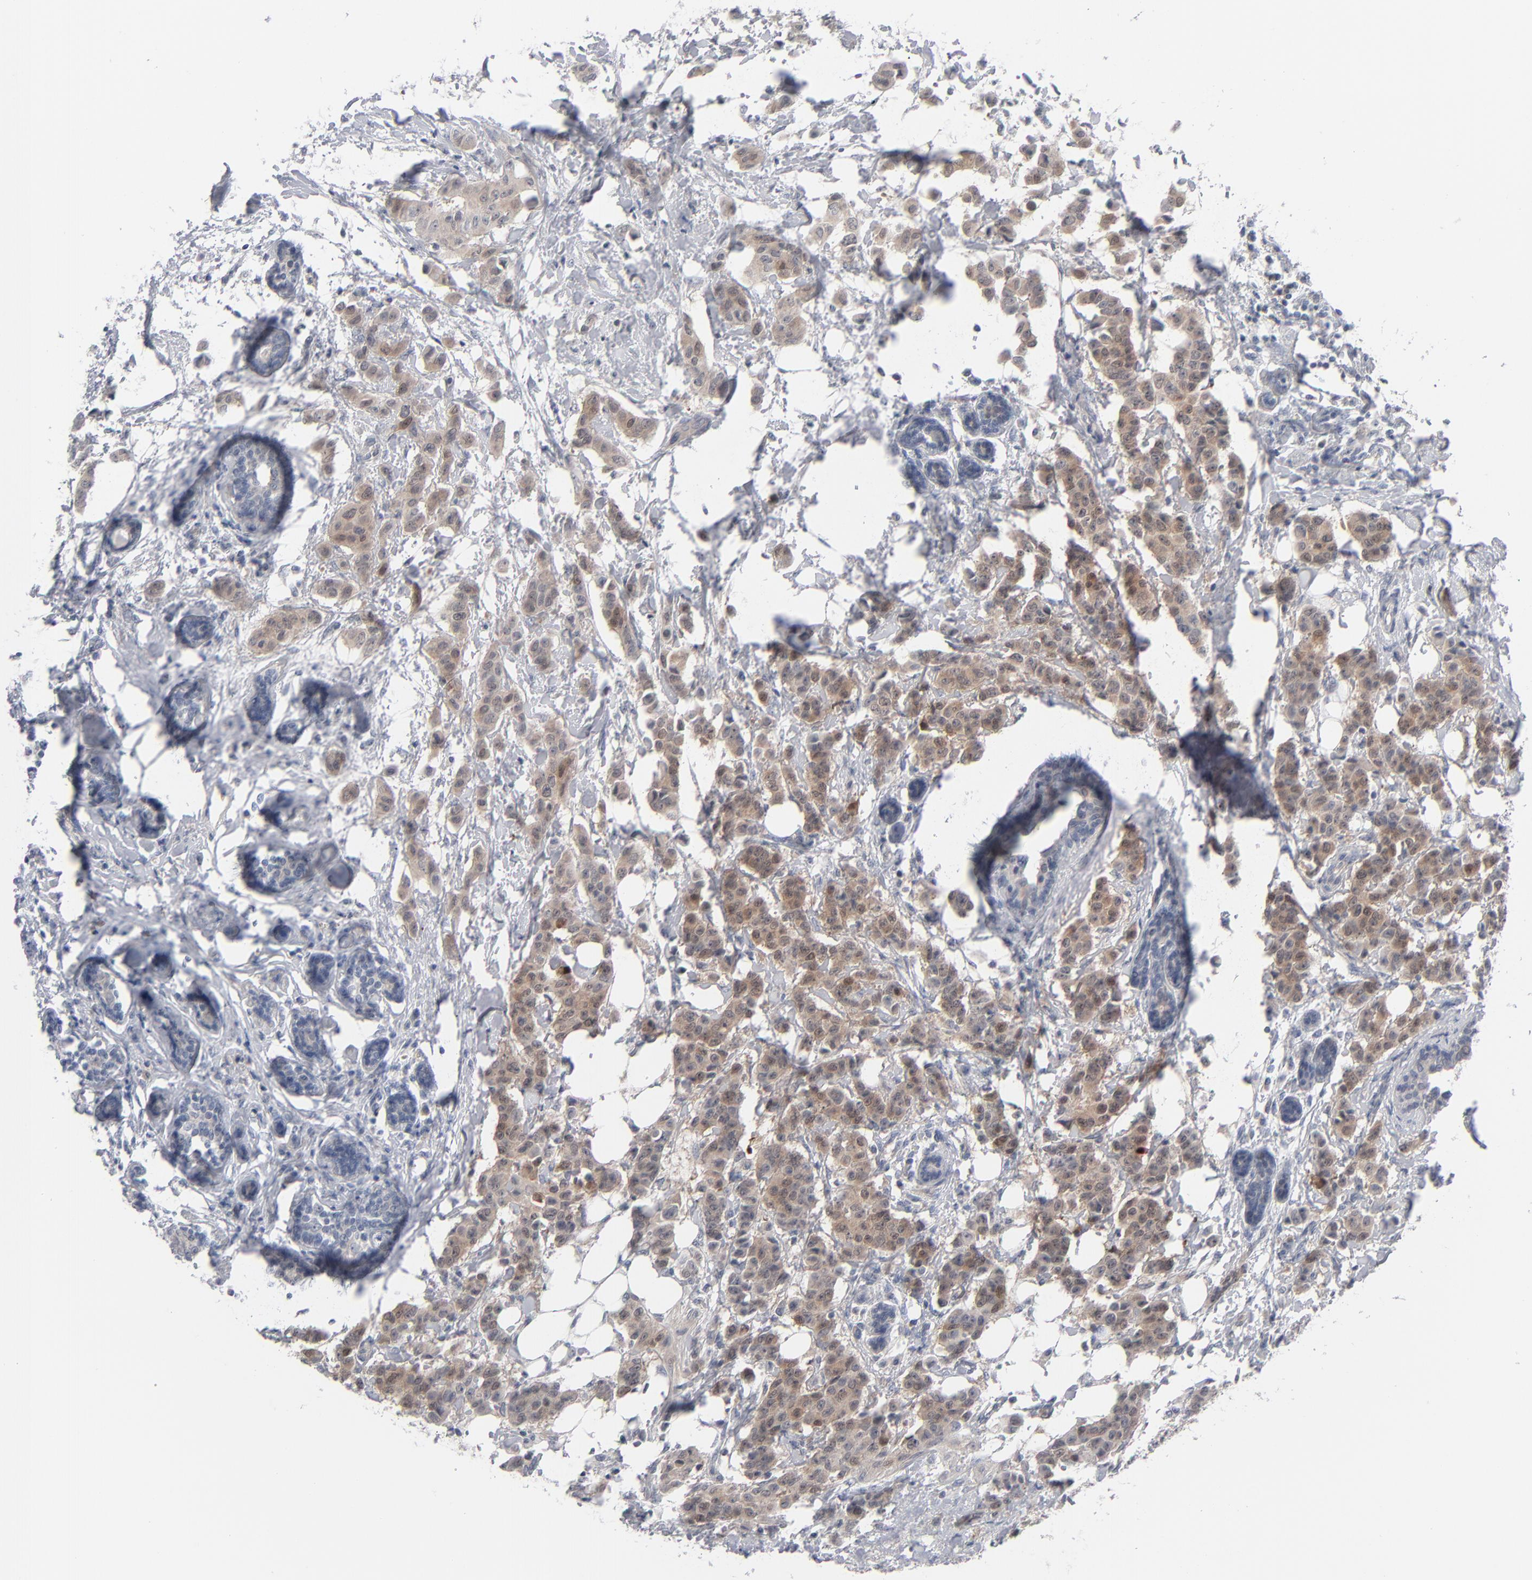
{"staining": {"intensity": "moderate", "quantity": ">75%", "location": "cytoplasmic/membranous"}, "tissue": "breast cancer", "cell_type": "Tumor cells", "image_type": "cancer", "snomed": [{"axis": "morphology", "description": "Duct carcinoma"}, {"axis": "topography", "description": "Breast"}], "caption": "The histopathology image reveals a brown stain indicating the presence of a protein in the cytoplasmic/membranous of tumor cells in breast cancer (intraductal carcinoma). (Brightfield microscopy of DAB IHC at high magnification).", "gene": "POF1B", "patient": {"sex": "female", "age": 40}}